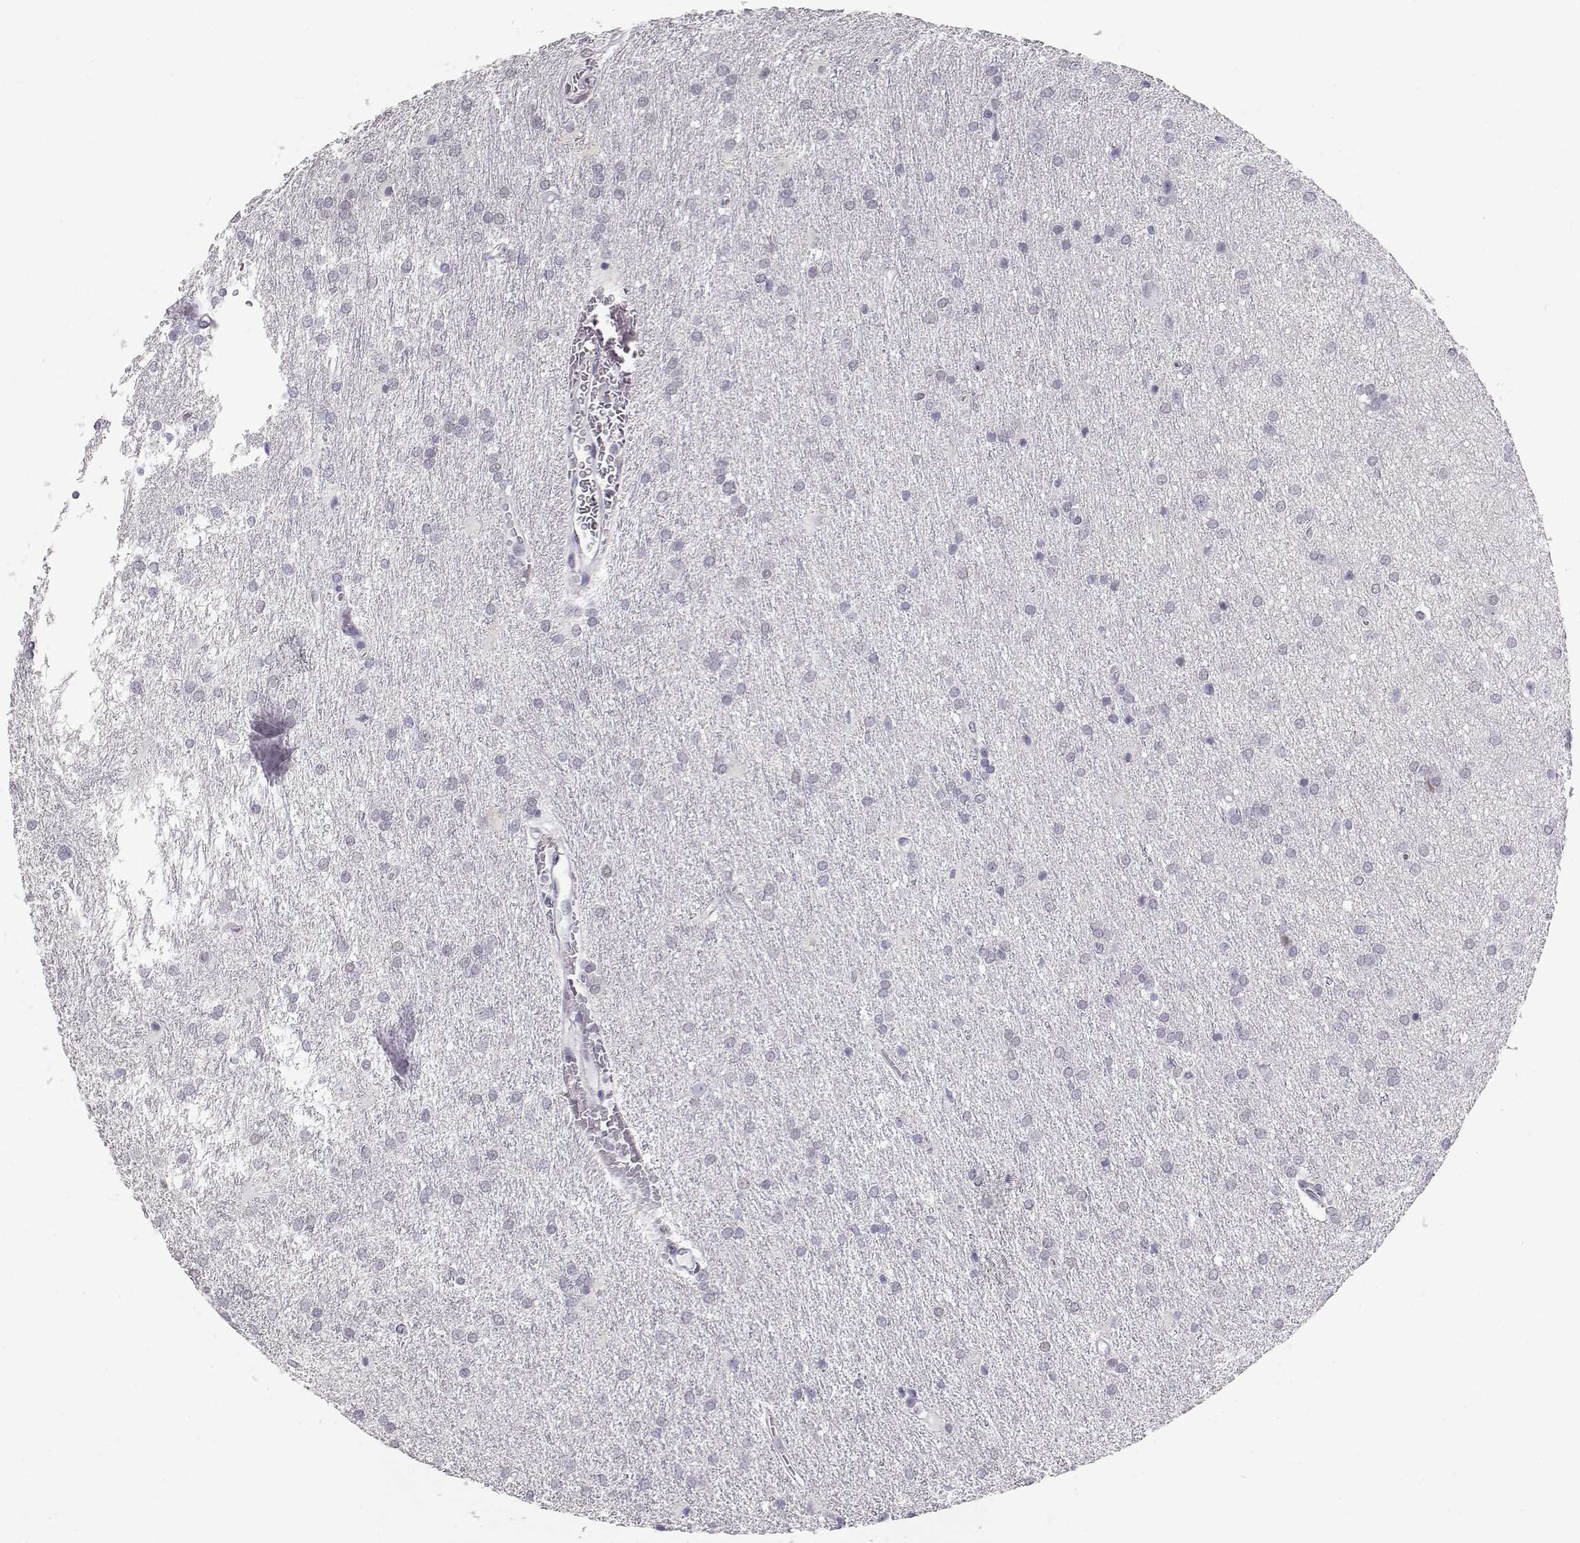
{"staining": {"intensity": "negative", "quantity": "none", "location": "none"}, "tissue": "glioma", "cell_type": "Tumor cells", "image_type": "cancer", "snomed": [{"axis": "morphology", "description": "Glioma, malignant, Low grade"}, {"axis": "topography", "description": "Brain"}], "caption": "IHC of human low-grade glioma (malignant) shows no staining in tumor cells.", "gene": "TEPP", "patient": {"sex": "female", "age": 32}}